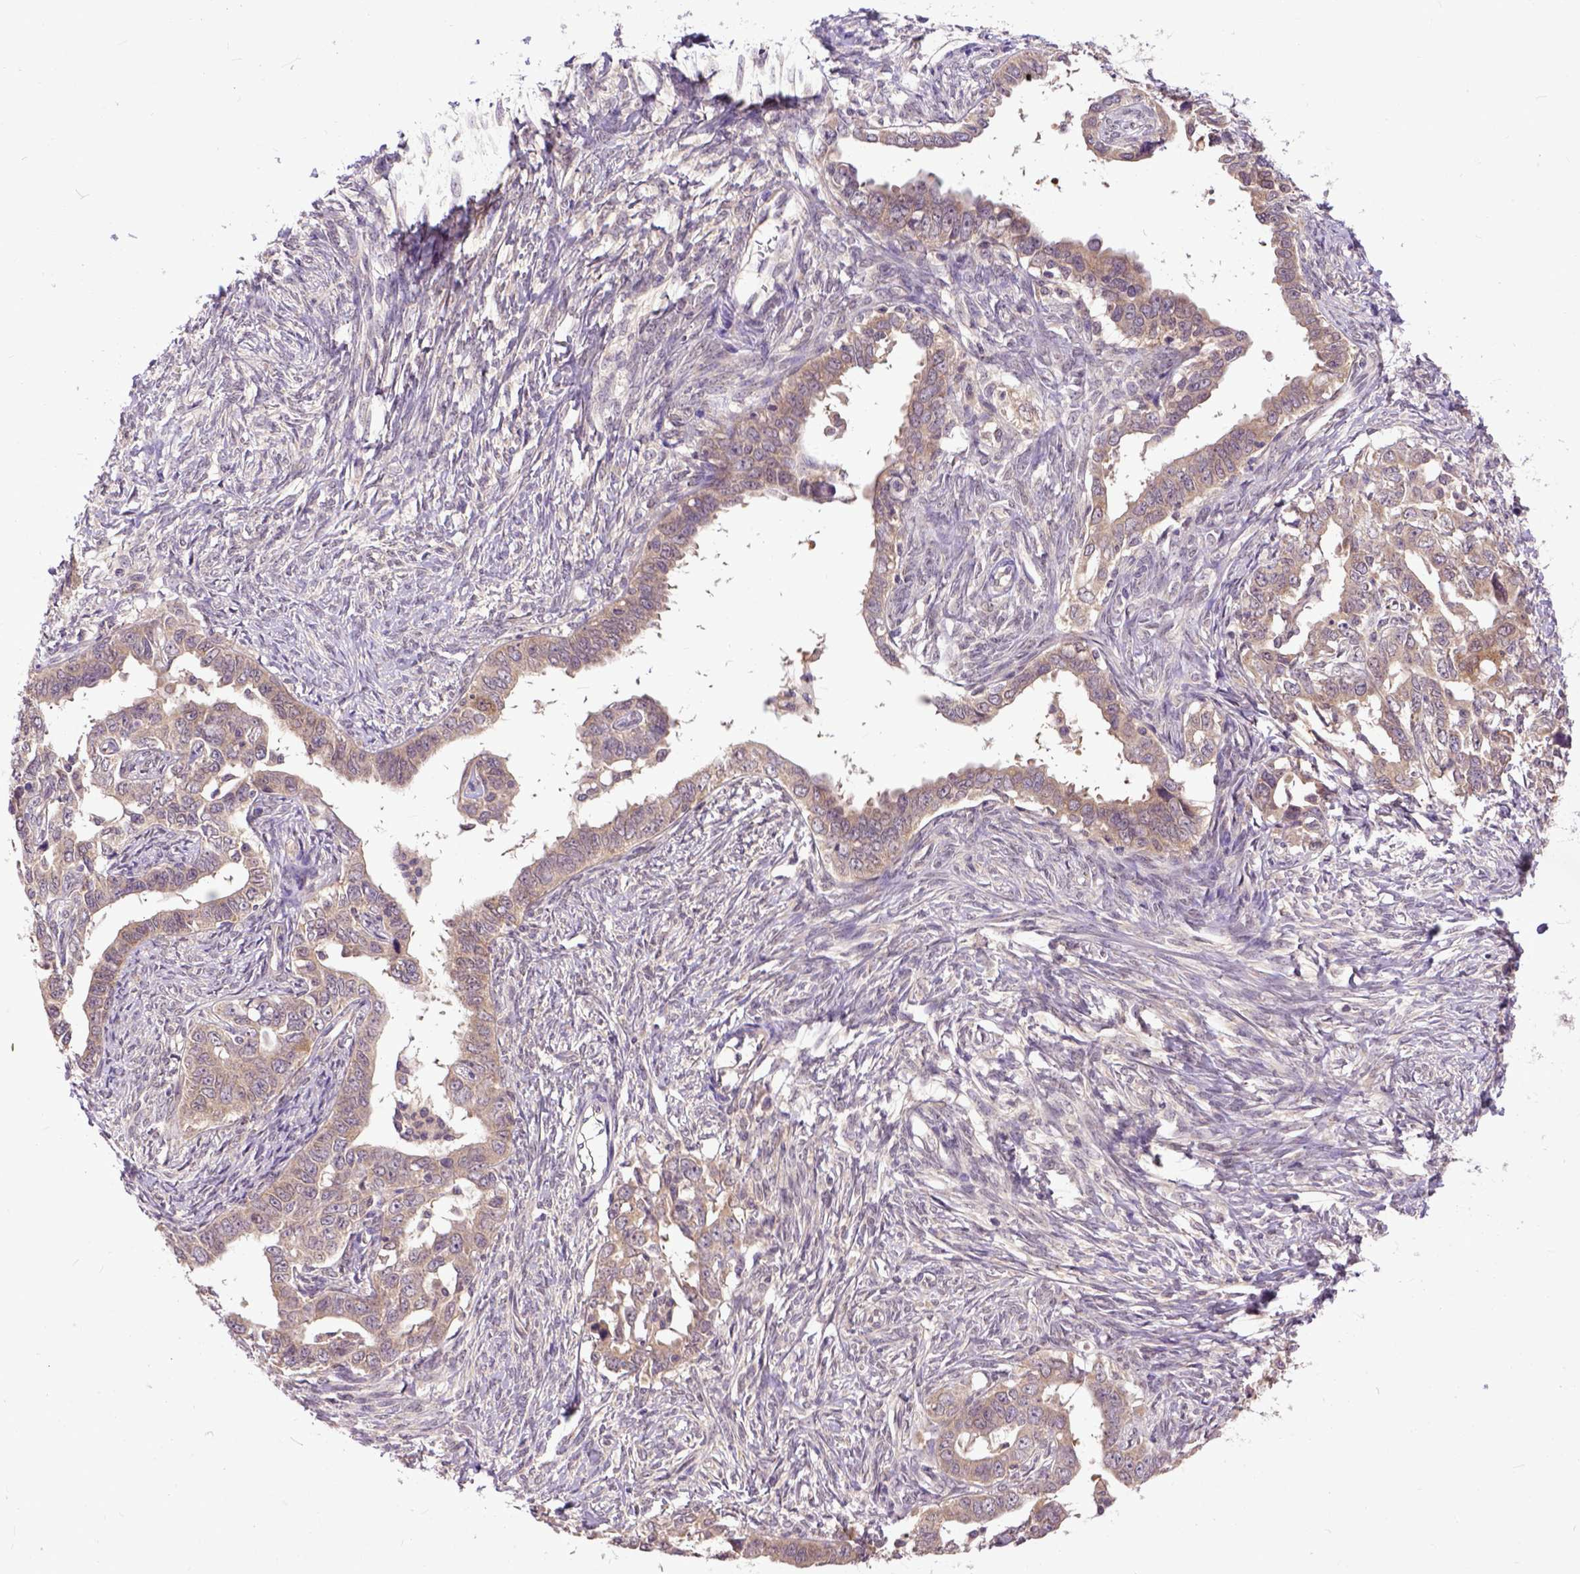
{"staining": {"intensity": "weak", "quantity": ">75%", "location": "cytoplasmic/membranous"}, "tissue": "ovarian cancer", "cell_type": "Tumor cells", "image_type": "cancer", "snomed": [{"axis": "morphology", "description": "Cystadenocarcinoma, serous, NOS"}, {"axis": "topography", "description": "Ovary"}], "caption": "This photomicrograph demonstrates ovarian serous cystadenocarcinoma stained with IHC to label a protein in brown. The cytoplasmic/membranous of tumor cells show weak positivity for the protein. Nuclei are counter-stained blue.", "gene": "ARL1", "patient": {"sex": "female", "age": 69}}